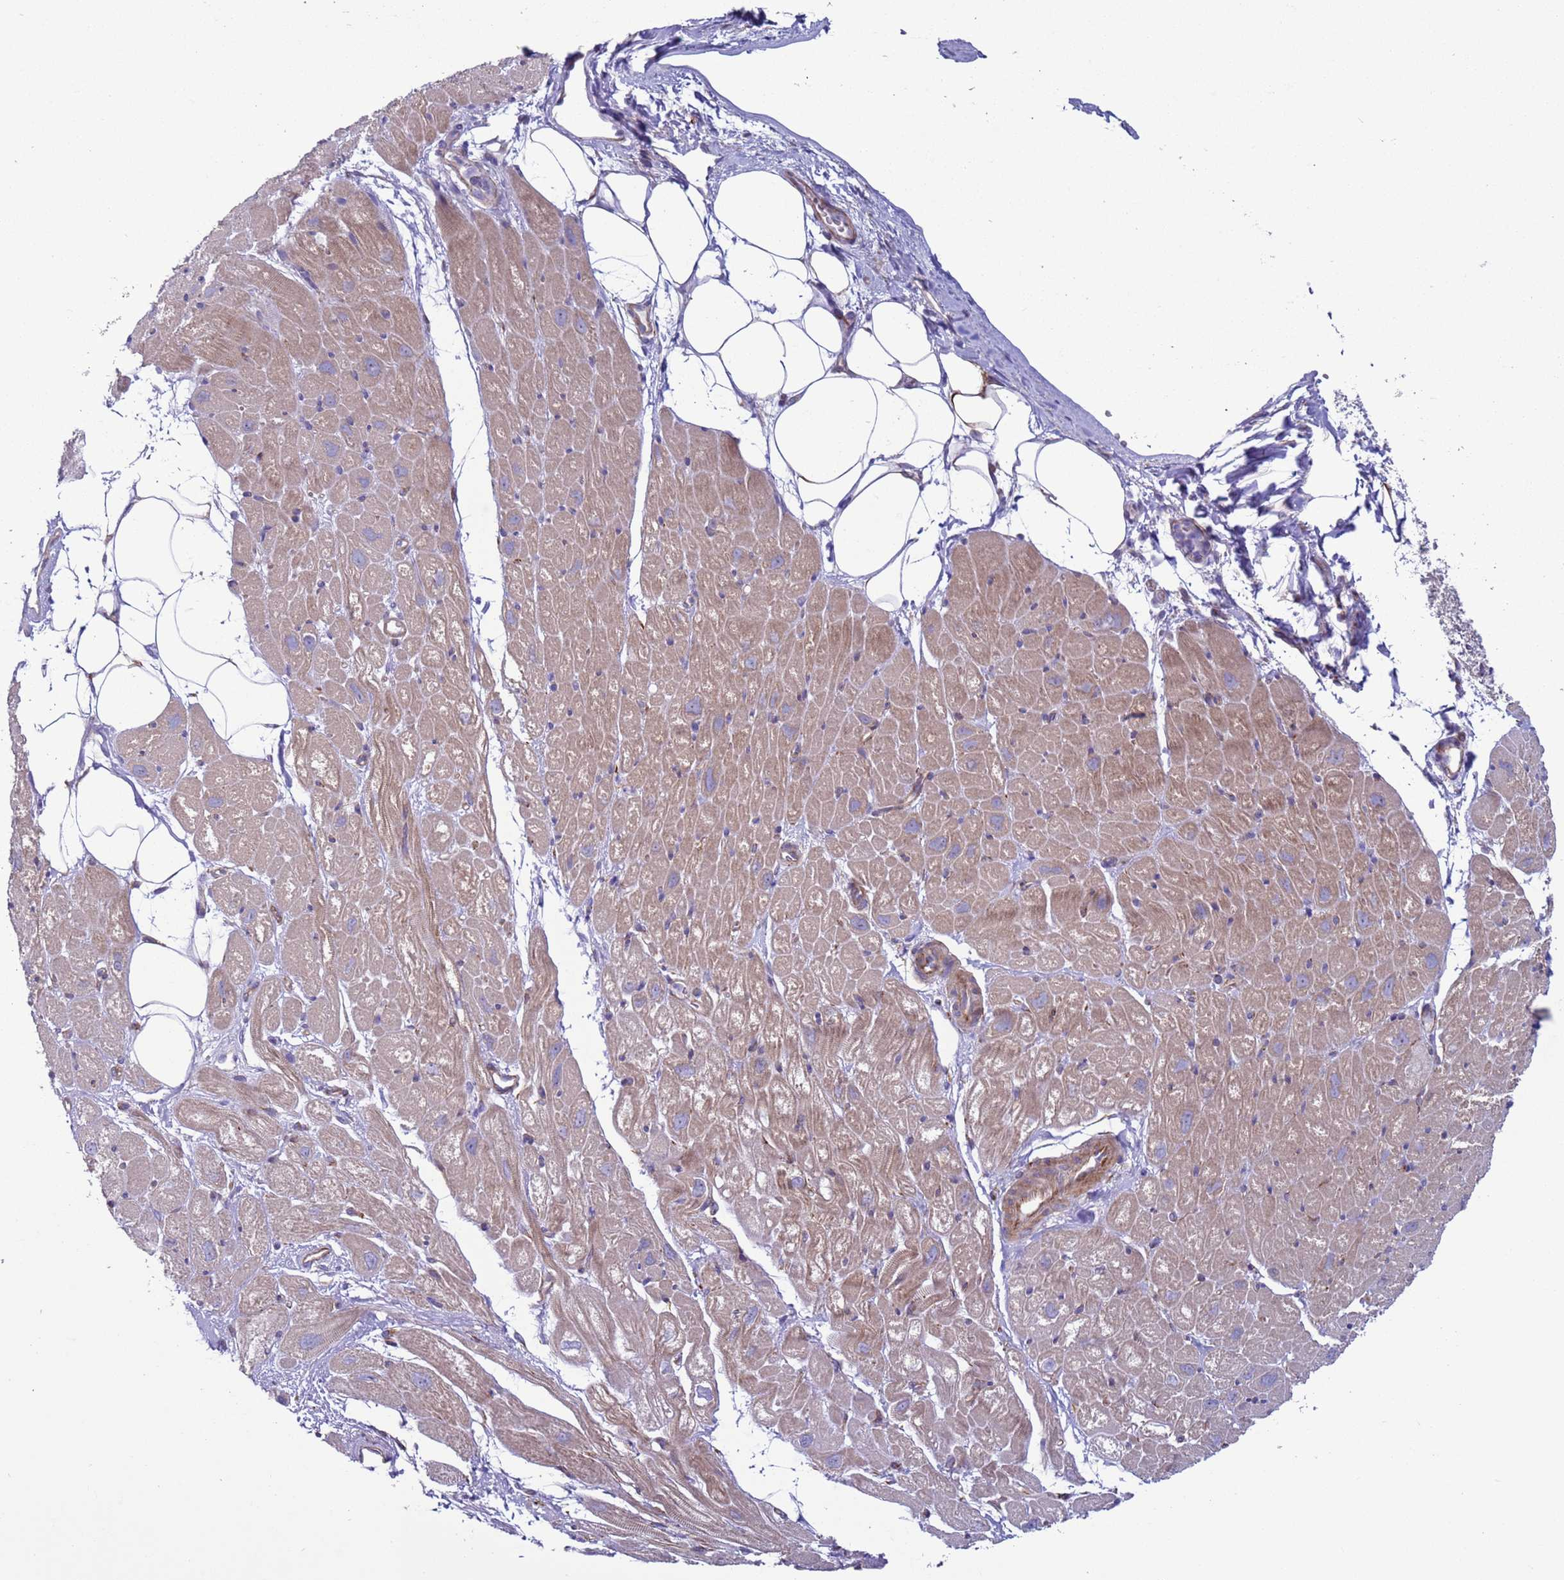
{"staining": {"intensity": "weak", "quantity": ">75%", "location": "cytoplasmic/membranous"}, "tissue": "heart muscle", "cell_type": "Cardiomyocytes", "image_type": "normal", "snomed": [{"axis": "morphology", "description": "Normal tissue, NOS"}, {"axis": "topography", "description": "Heart"}], "caption": "Immunohistochemistry histopathology image of normal heart muscle stained for a protein (brown), which exhibits low levels of weak cytoplasmic/membranous expression in approximately >75% of cardiomyocytes.", "gene": "HEATR1", "patient": {"sex": "male", "age": 50}}